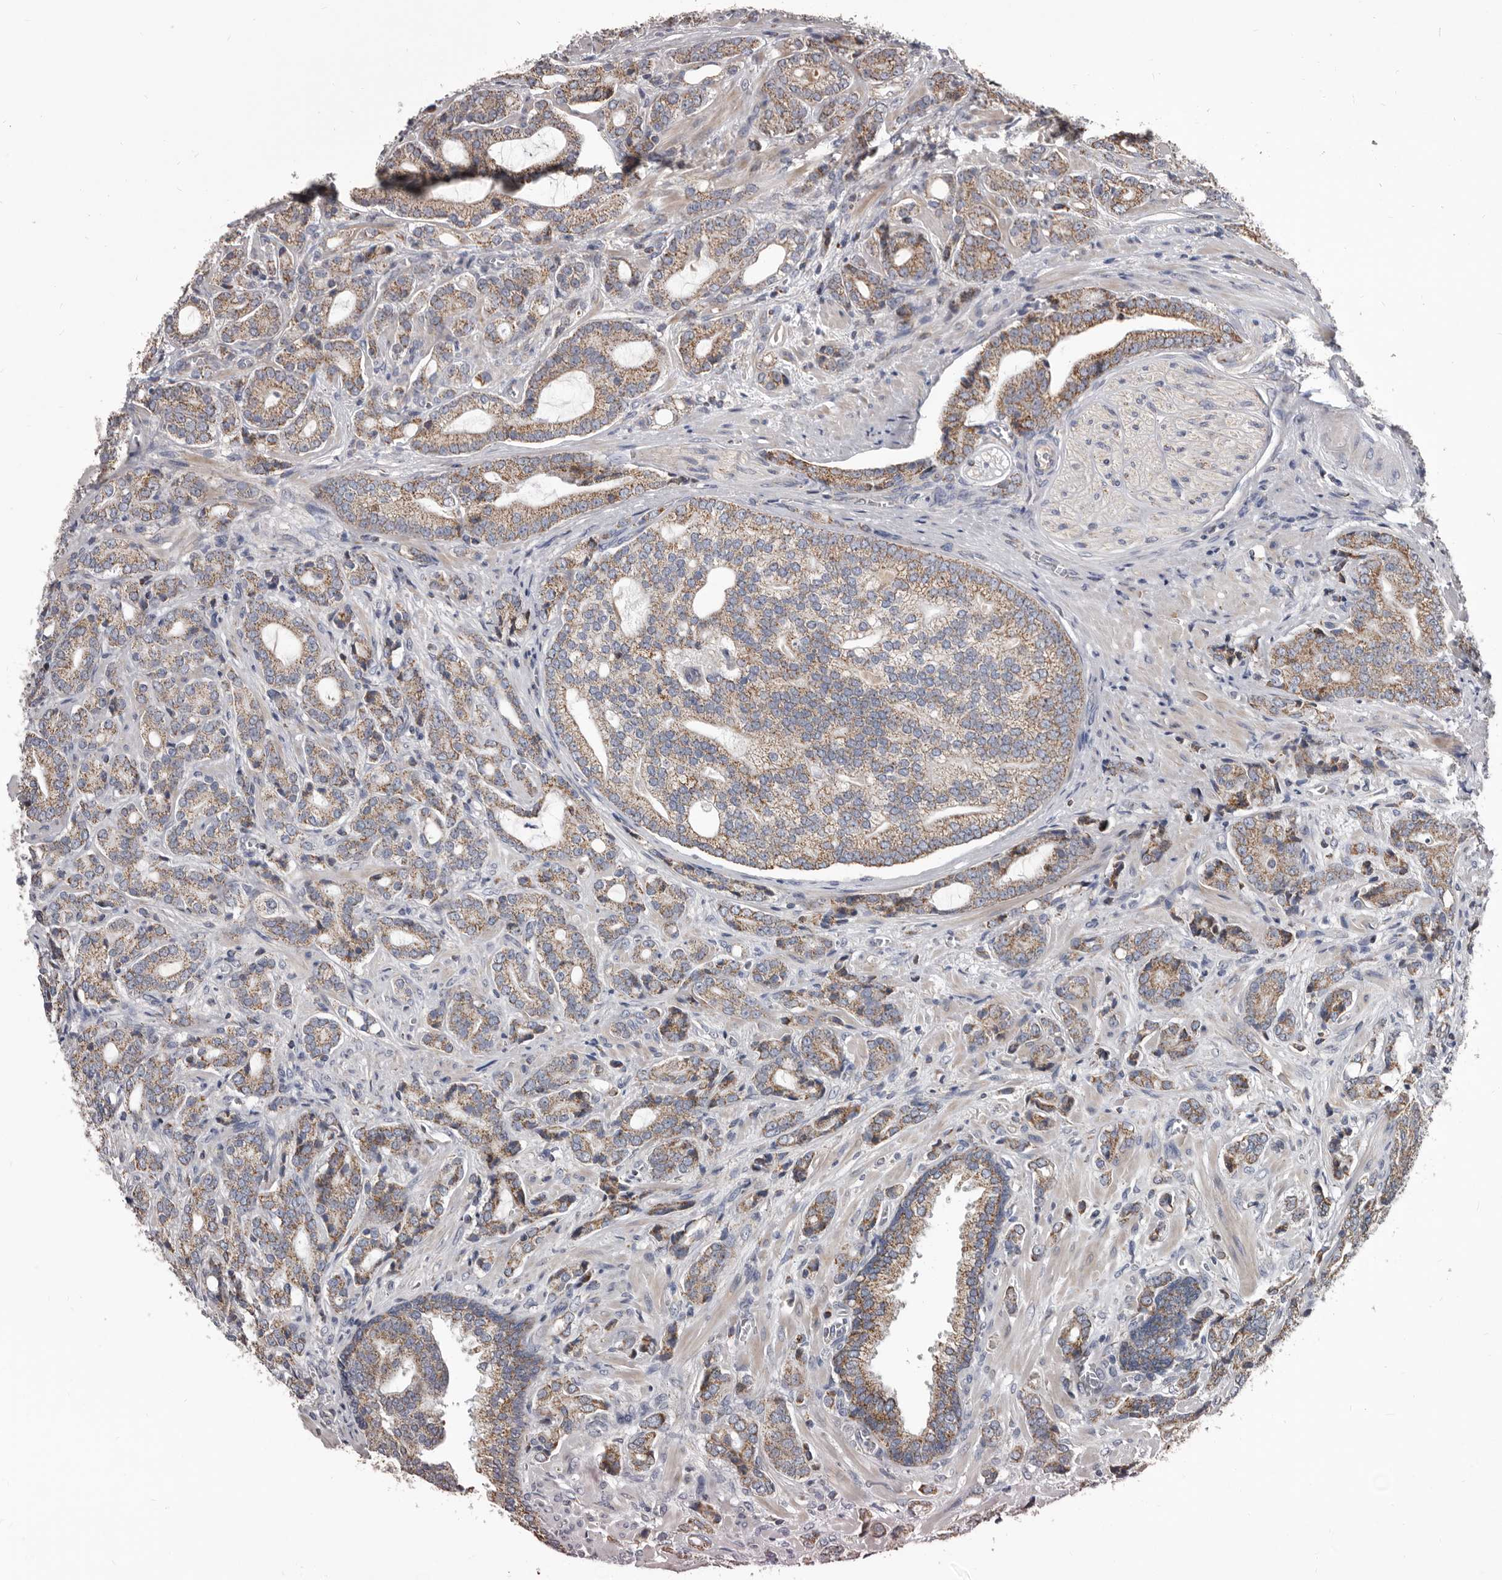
{"staining": {"intensity": "moderate", "quantity": ">75%", "location": "cytoplasmic/membranous"}, "tissue": "prostate cancer", "cell_type": "Tumor cells", "image_type": "cancer", "snomed": [{"axis": "morphology", "description": "Adenocarcinoma, High grade"}, {"axis": "topography", "description": "Prostate"}], "caption": "Human prostate cancer stained with a protein marker exhibits moderate staining in tumor cells.", "gene": "ALDH5A1", "patient": {"sex": "male", "age": 57}}